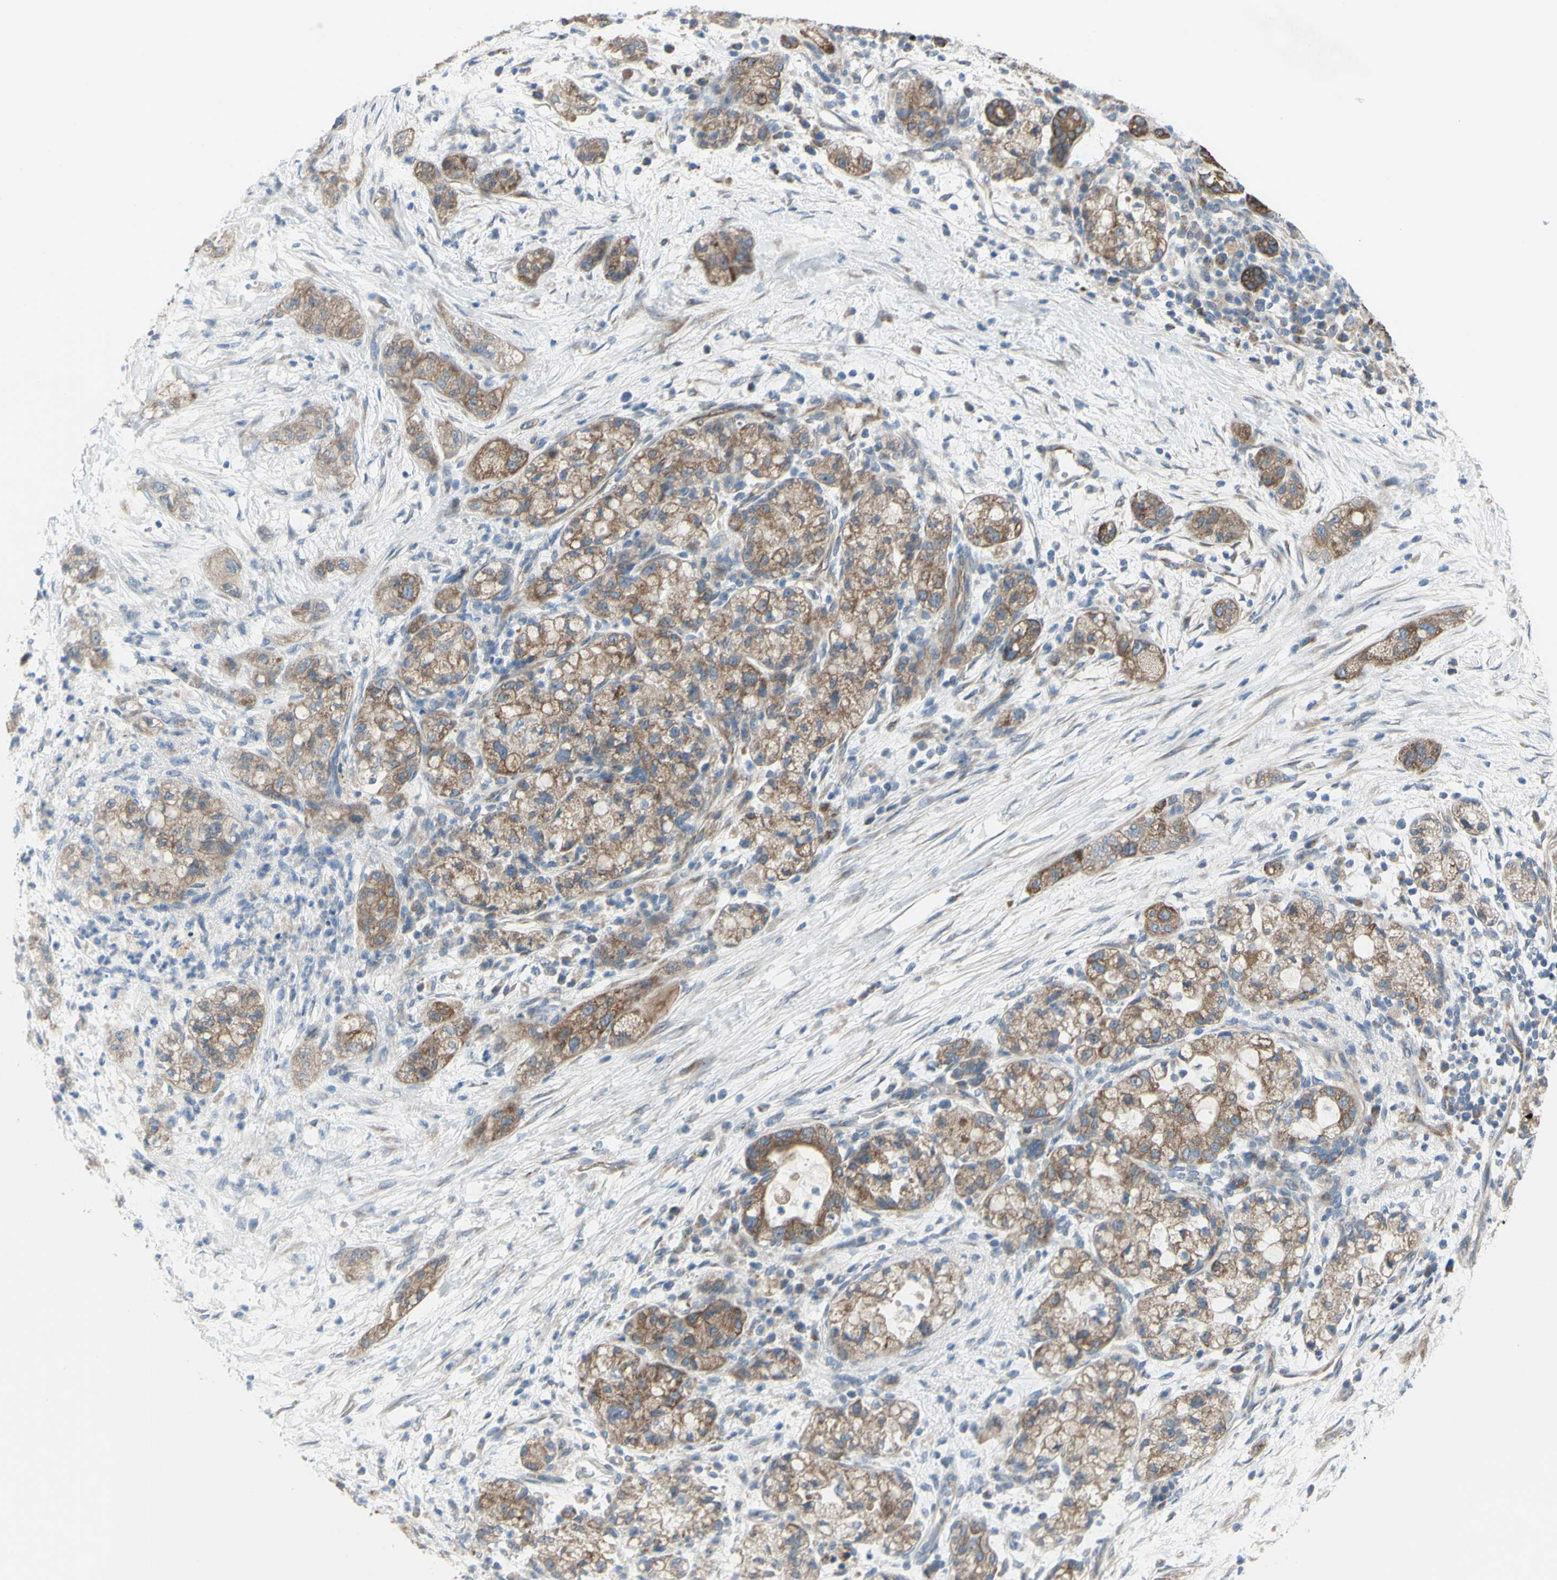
{"staining": {"intensity": "moderate", "quantity": ">75%", "location": "cytoplasmic/membranous"}, "tissue": "pancreatic cancer", "cell_type": "Tumor cells", "image_type": "cancer", "snomed": [{"axis": "morphology", "description": "Adenocarcinoma, NOS"}, {"axis": "topography", "description": "Pancreas"}], "caption": "Pancreatic cancer stained with DAB (3,3'-diaminobenzidine) immunohistochemistry (IHC) displays medium levels of moderate cytoplasmic/membranous positivity in approximately >75% of tumor cells.", "gene": "GRAMD2B", "patient": {"sex": "female", "age": 78}}